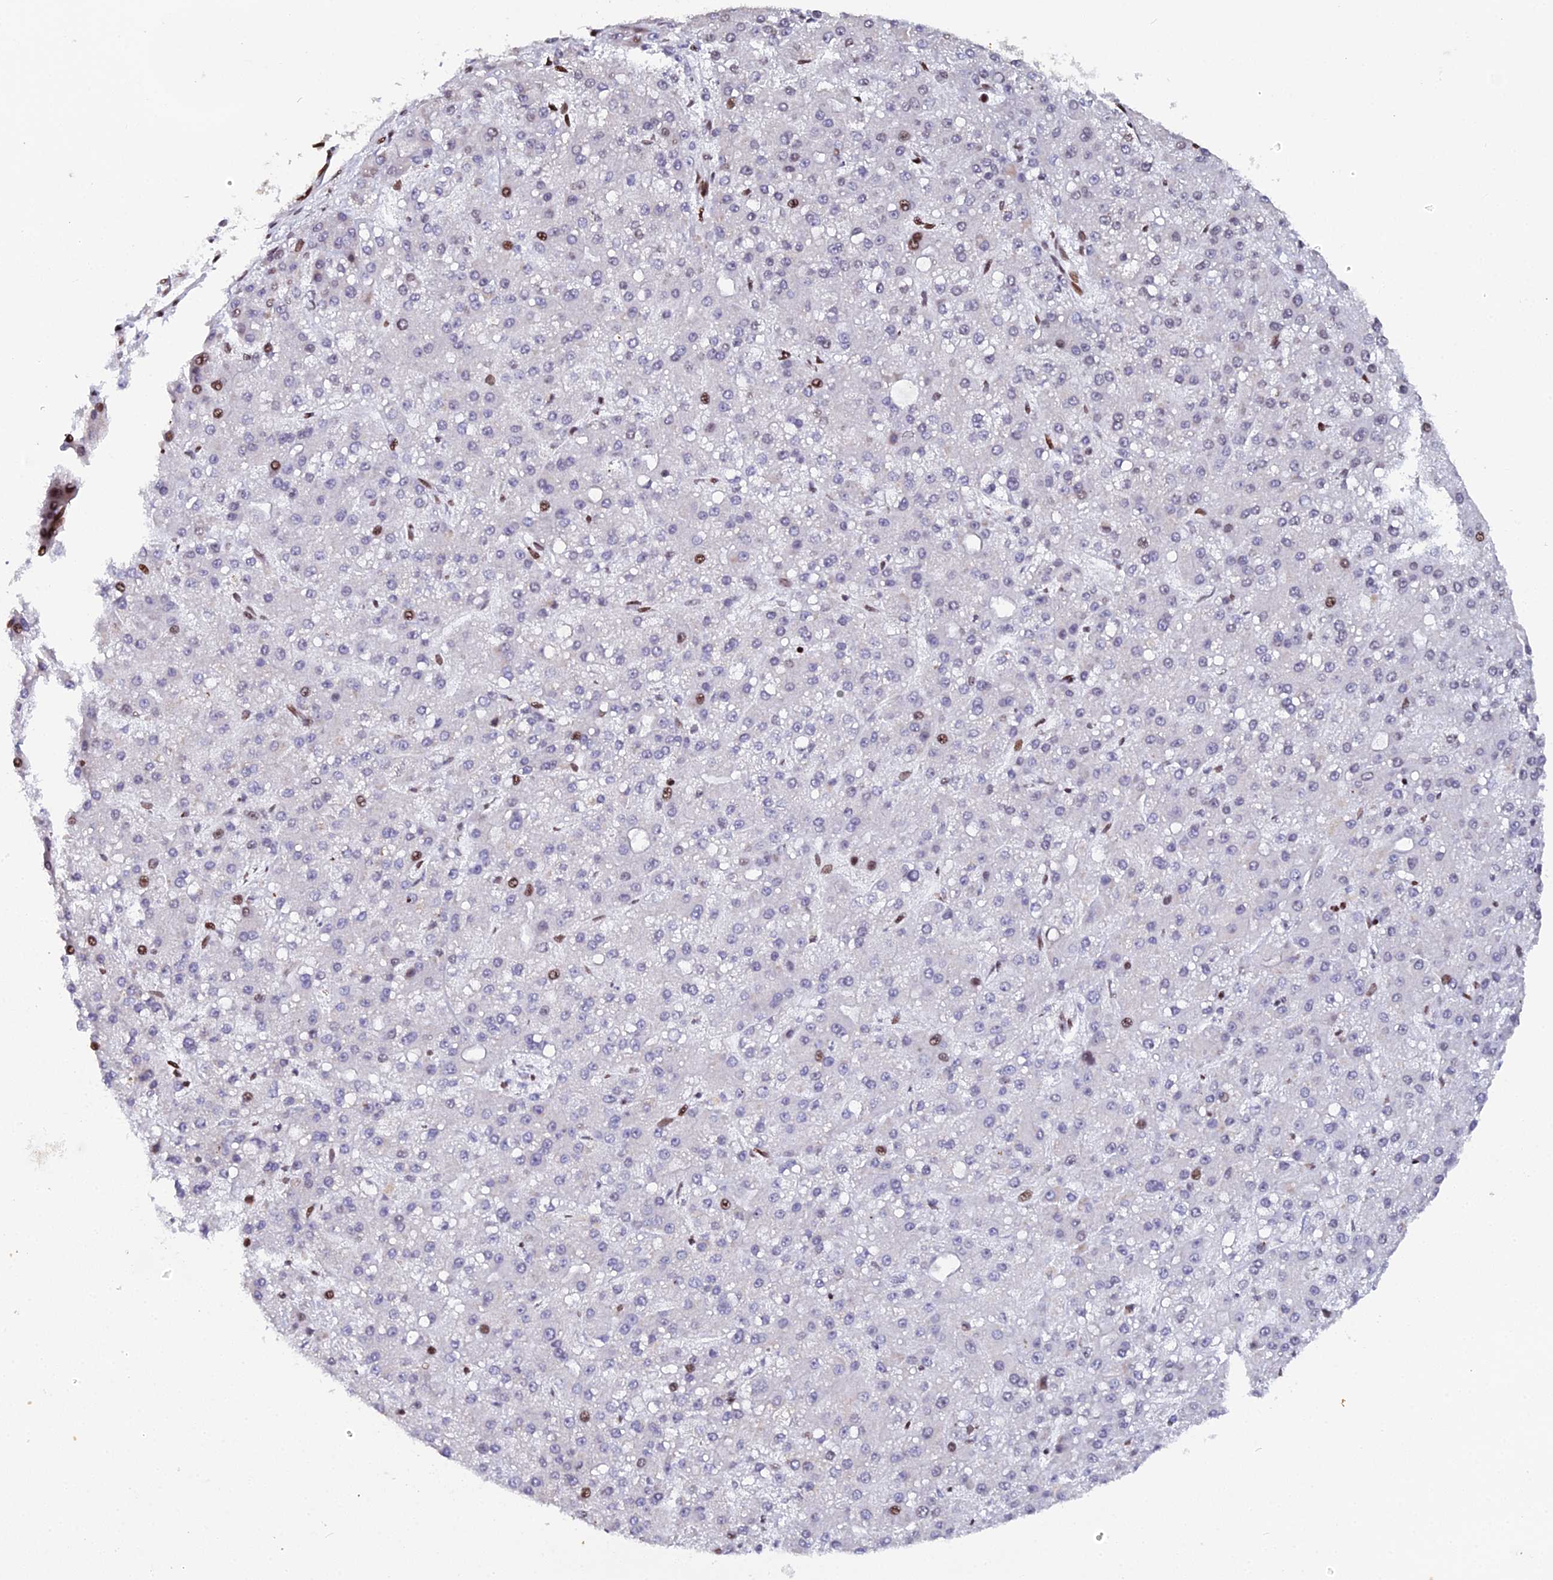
{"staining": {"intensity": "moderate", "quantity": "<25%", "location": "nuclear"}, "tissue": "liver cancer", "cell_type": "Tumor cells", "image_type": "cancer", "snomed": [{"axis": "morphology", "description": "Carcinoma, Hepatocellular, NOS"}, {"axis": "topography", "description": "Liver"}], "caption": "Protein staining of liver cancer (hepatocellular carcinoma) tissue reveals moderate nuclear expression in approximately <25% of tumor cells. The protein of interest is stained brown, and the nuclei are stained in blue (DAB IHC with brightfield microscopy, high magnification).", "gene": "MYNN", "patient": {"sex": "male", "age": 67}}